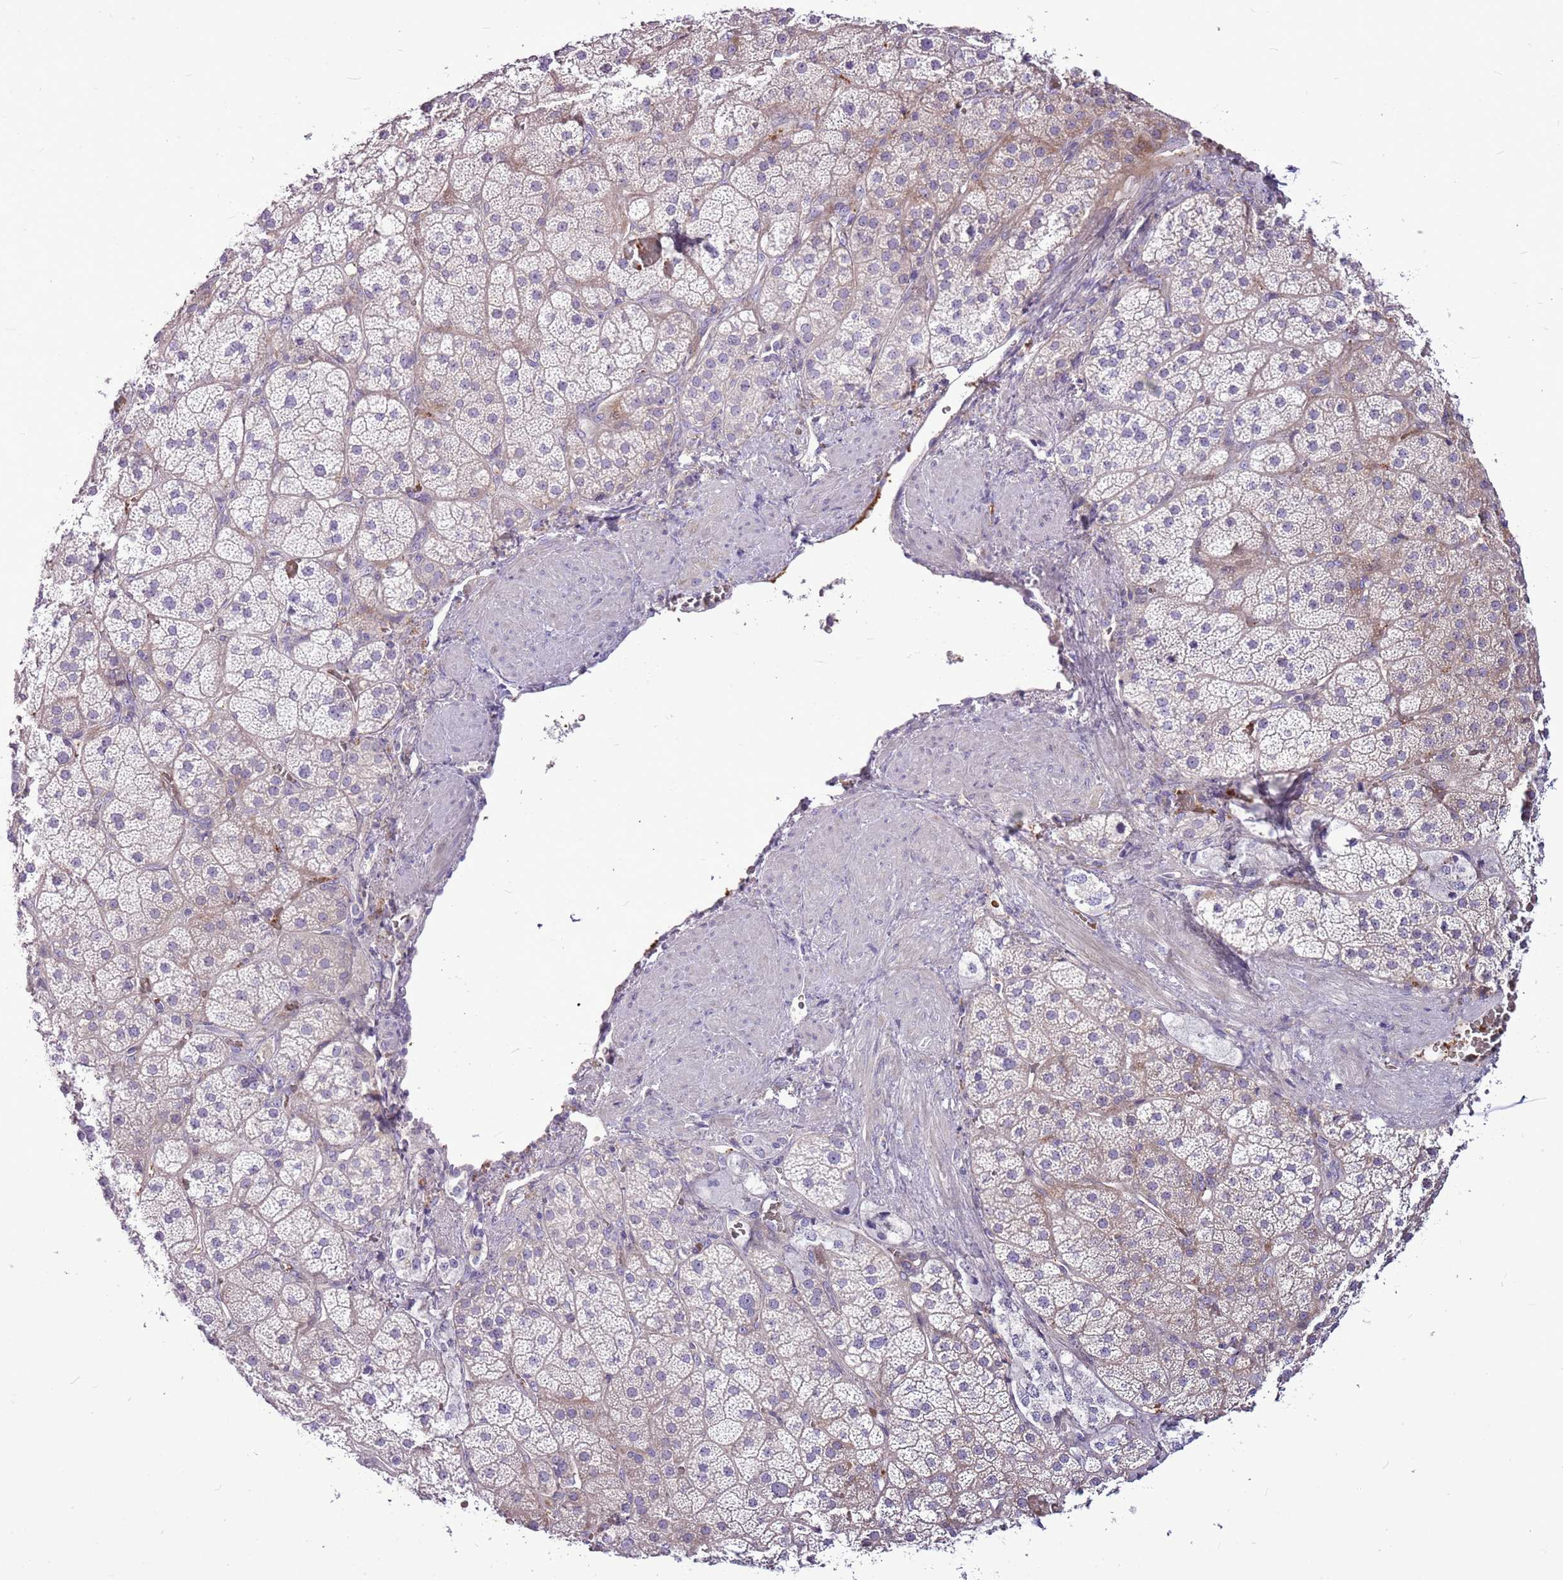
{"staining": {"intensity": "moderate", "quantity": "25%-75%", "location": "cytoplasmic/membranous"}, "tissue": "adrenal gland", "cell_type": "Glandular cells", "image_type": "normal", "snomed": [{"axis": "morphology", "description": "Normal tissue, NOS"}, {"axis": "topography", "description": "Adrenal gland"}], "caption": "Adrenal gland stained for a protein (brown) shows moderate cytoplasmic/membranous positive staining in approximately 25%-75% of glandular cells.", "gene": "CHAC2", "patient": {"sex": "male", "age": 57}}